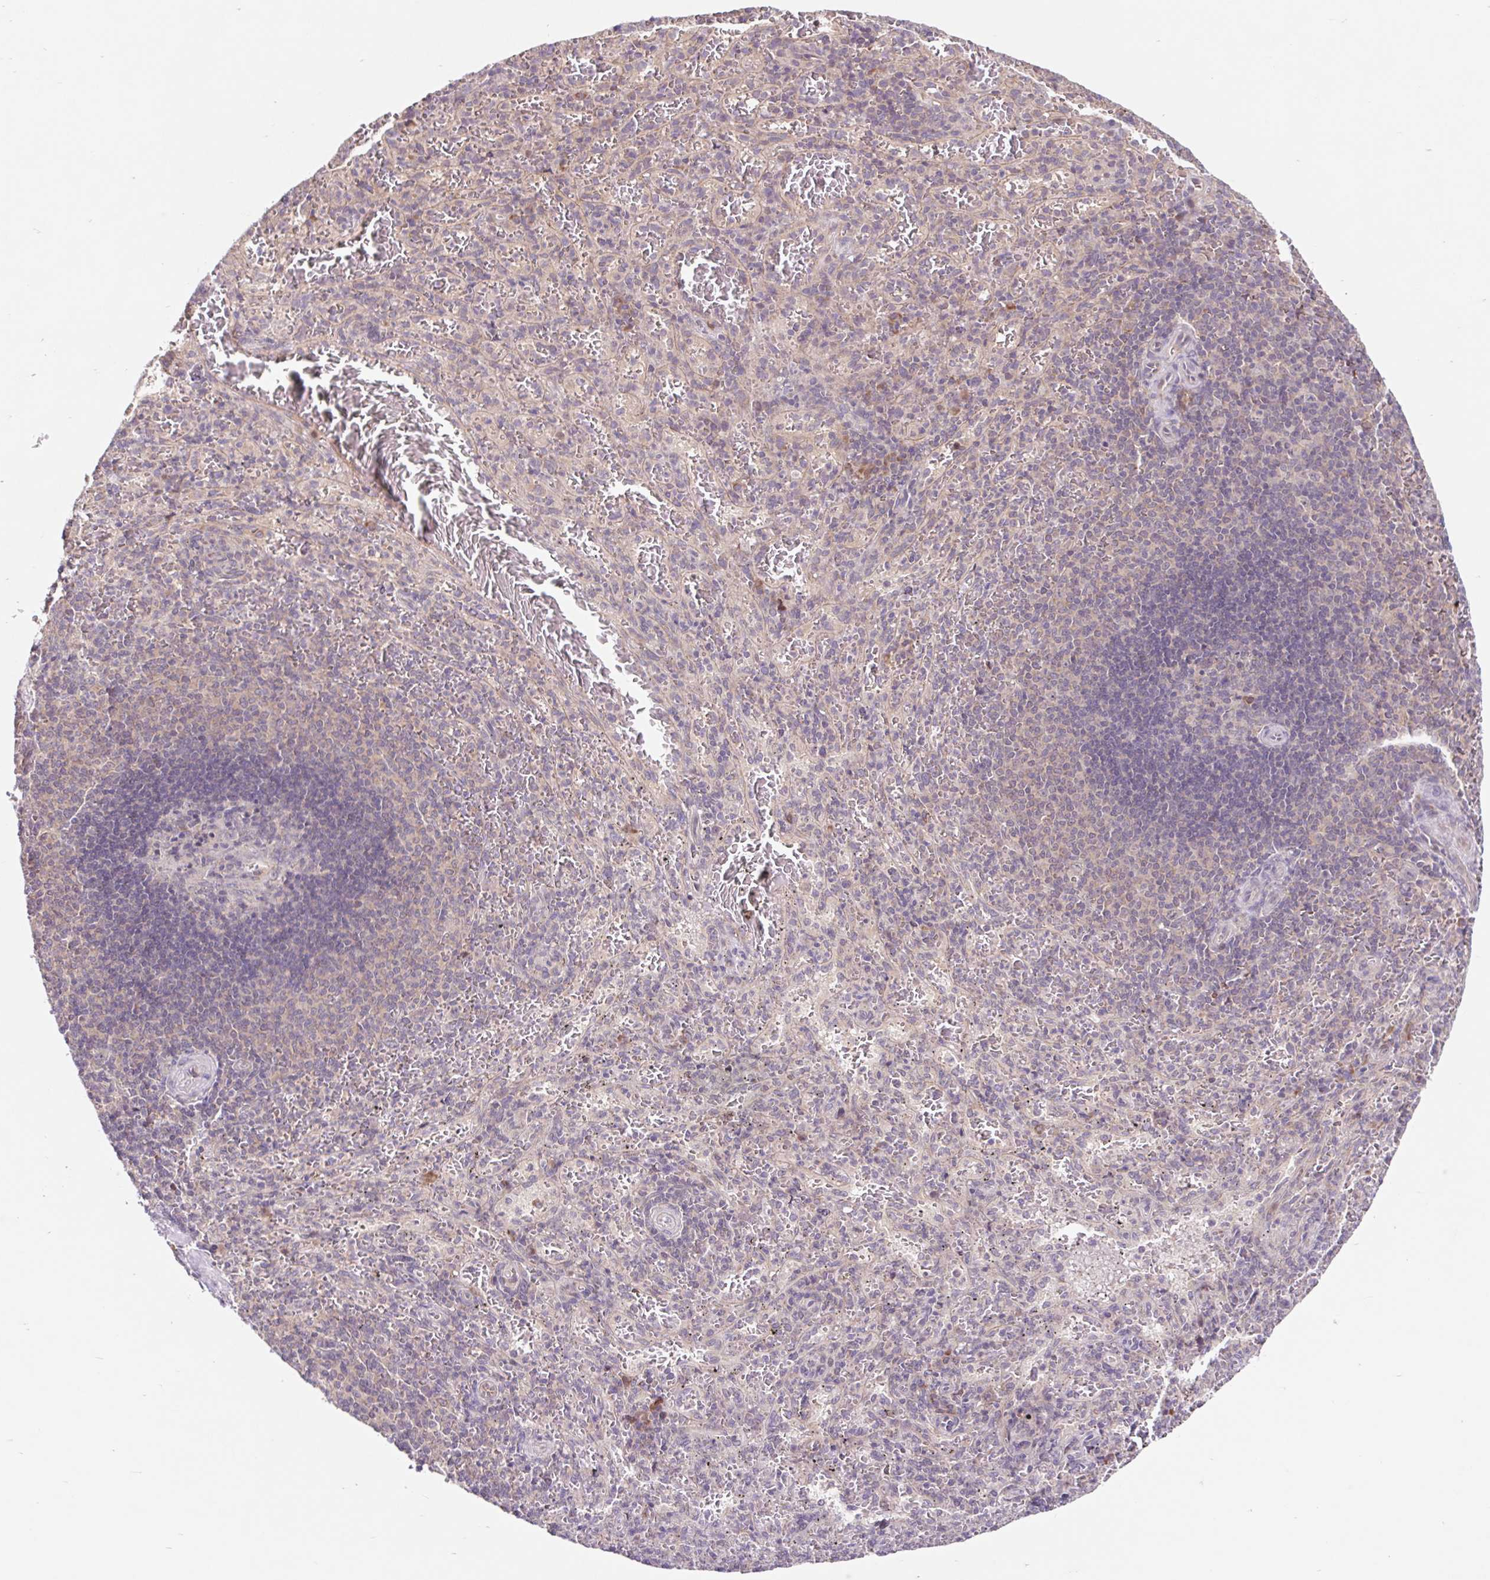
{"staining": {"intensity": "negative", "quantity": "none", "location": "none"}, "tissue": "spleen", "cell_type": "Cells in red pulp", "image_type": "normal", "snomed": [{"axis": "morphology", "description": "Normal tissue, NOS"}, {"axis": "topography", "description": "Spleen"}], "caption": "Cells in red pulp are negative for brown protein staining in unremarkable spleen. (DAB (3,3'-diaminobenzidine) IHC visualized using brightfield microscopy, high magnification).", "gene": "HFE", "patient": {"sex": "male", "age": 57}}